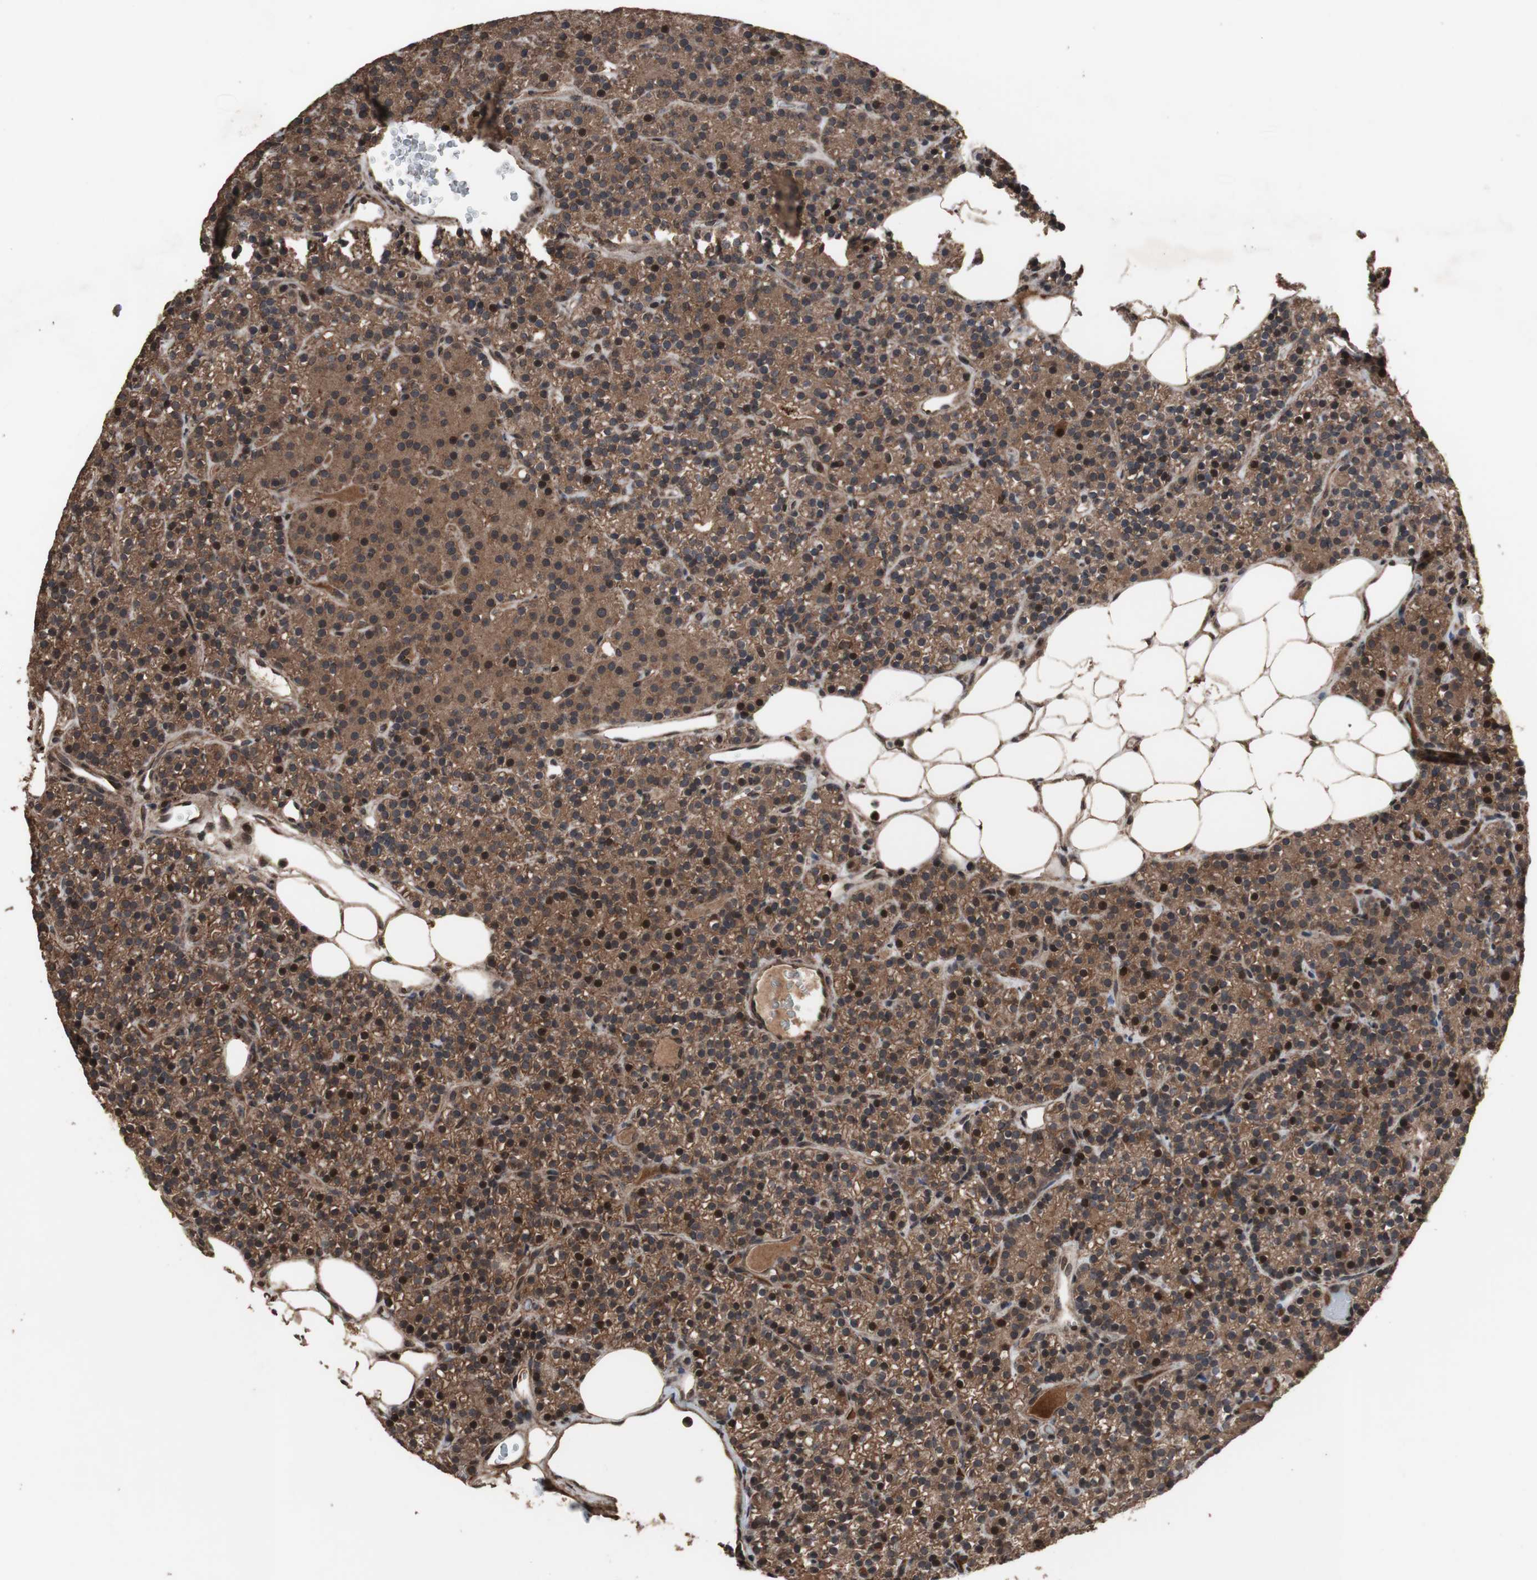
{"staining": {"intensity": "moderate", "quantity": ">75%", "location": "cytoplasmic/membranous,nuclear"}, "tissue": "parathyroid gland", "cell_type": "Glandular cells", "image_type": "normal", "snomed": [{"axis": "morphology", "description": "Normal tissue, NOS"}, {"axis": "morphology", "description": "Hyperplasia, NOS"}, {"axis": "topography", "description": "Parathyroid gland"}], "caption": "IHC photomicrograph of benign parathyroid gland: human parathyroid gland stained using immunohistochemistry exhibits medium levels of moderate protein expression localized specifically in the cytoplasmic/membranous,nuclear of glandular cells, appearing as a cytoplasmic/membranous,nuclear brown color.", "gene": "KANSL1", "patient": {"sex": "male", "age": 44}}